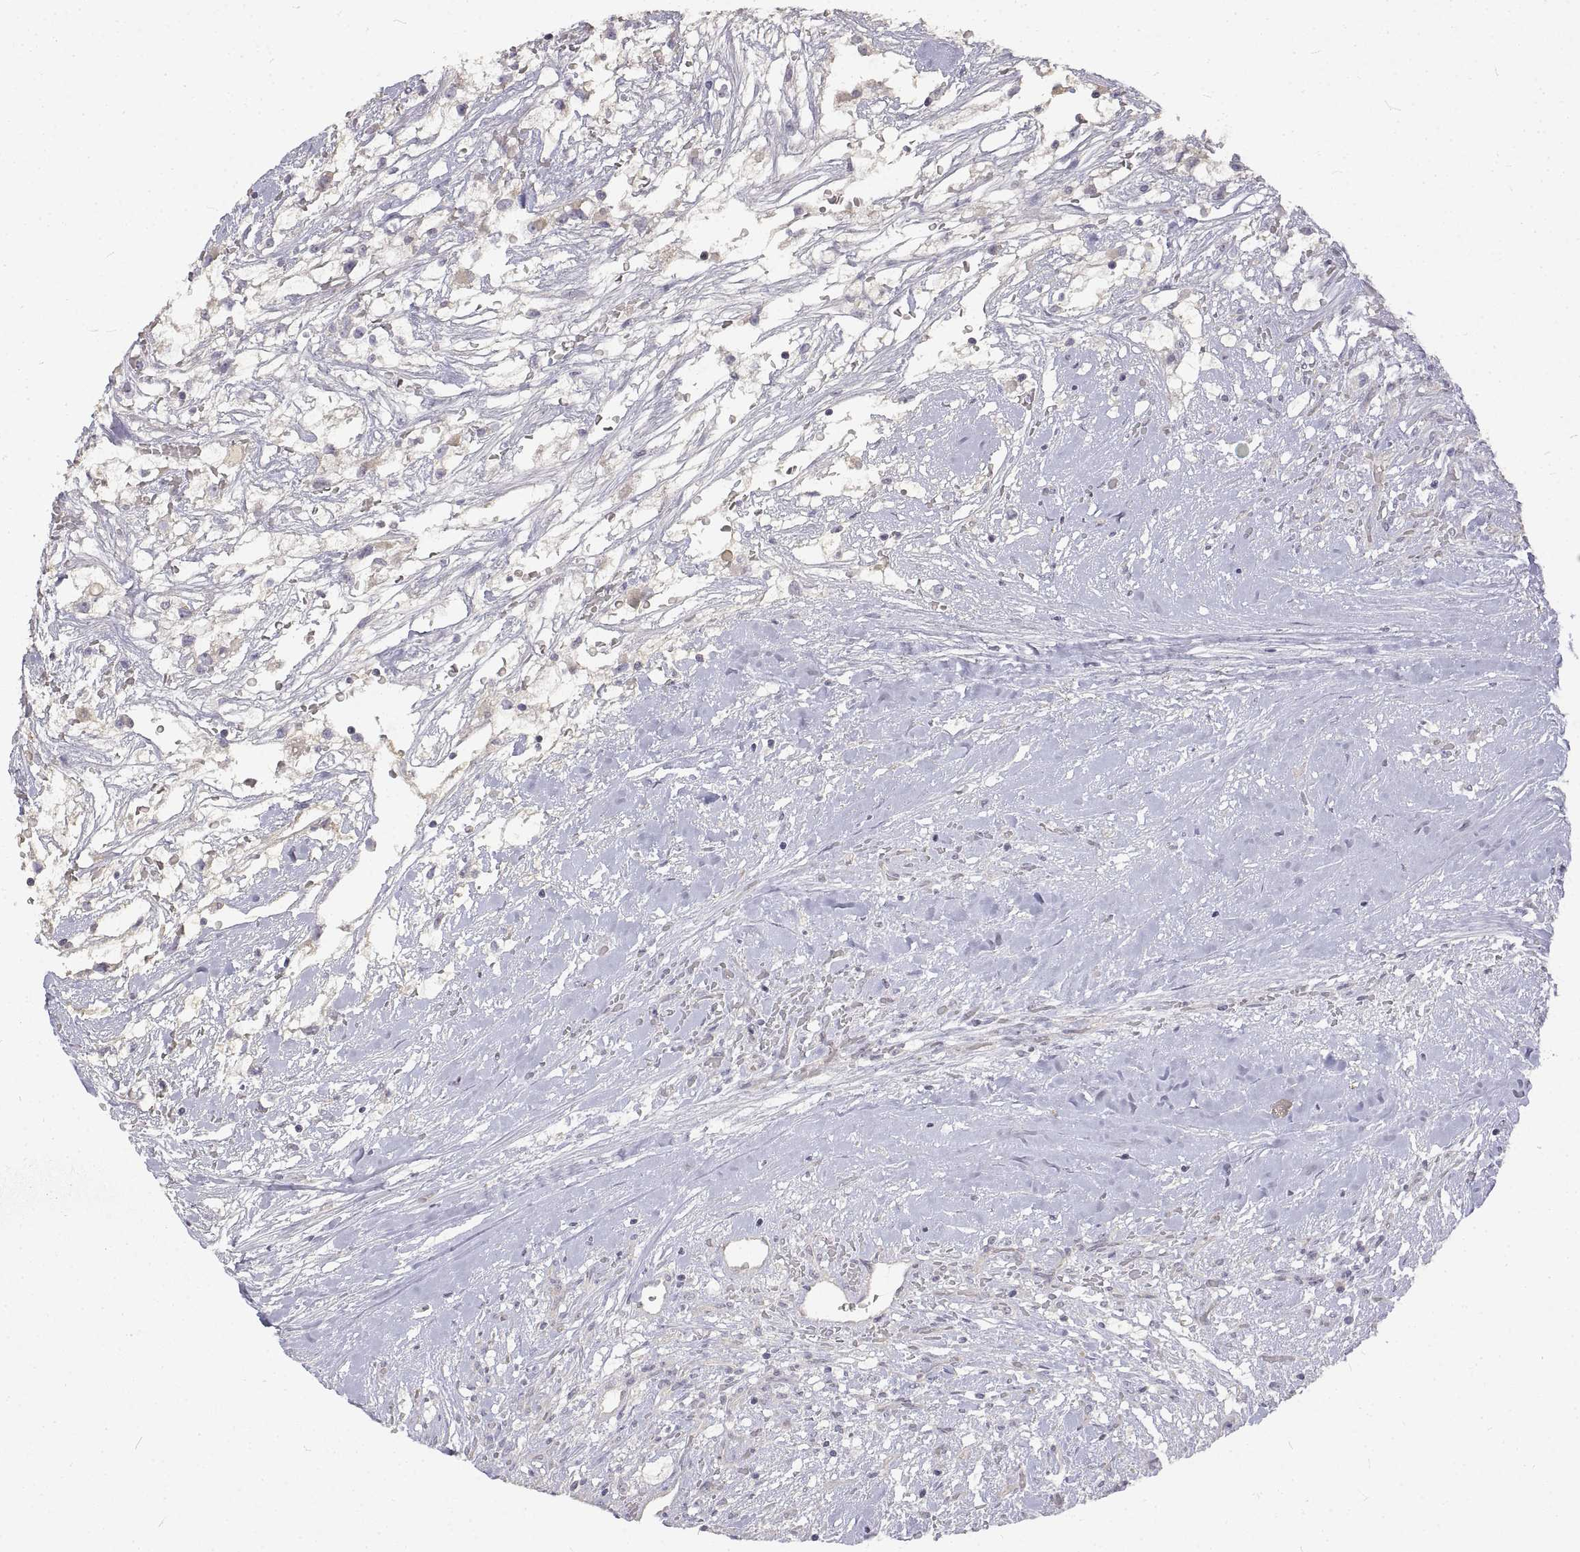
{"staining": {"intensity": "negative", "quantity": "none", "location": "none"}, "tissue": "renal cancer", "cell_type": "Tumor cells", "image_type": "cancer", "snomed": [{"axis": "morphology", "description": "Adenocarcinoma, NOS"}, {"axis": "topography", "description": "Kidney"}], "caption": "A histopathology image of adenocarcinoma (renal) stained for a protein demonstrates no brown staining in tumor cells. (Immunohistochemistry (ihc), brightfield microscopy, high magnification).", "gene": "ANO2", "patient": {"sex": "male", "age": 59}}